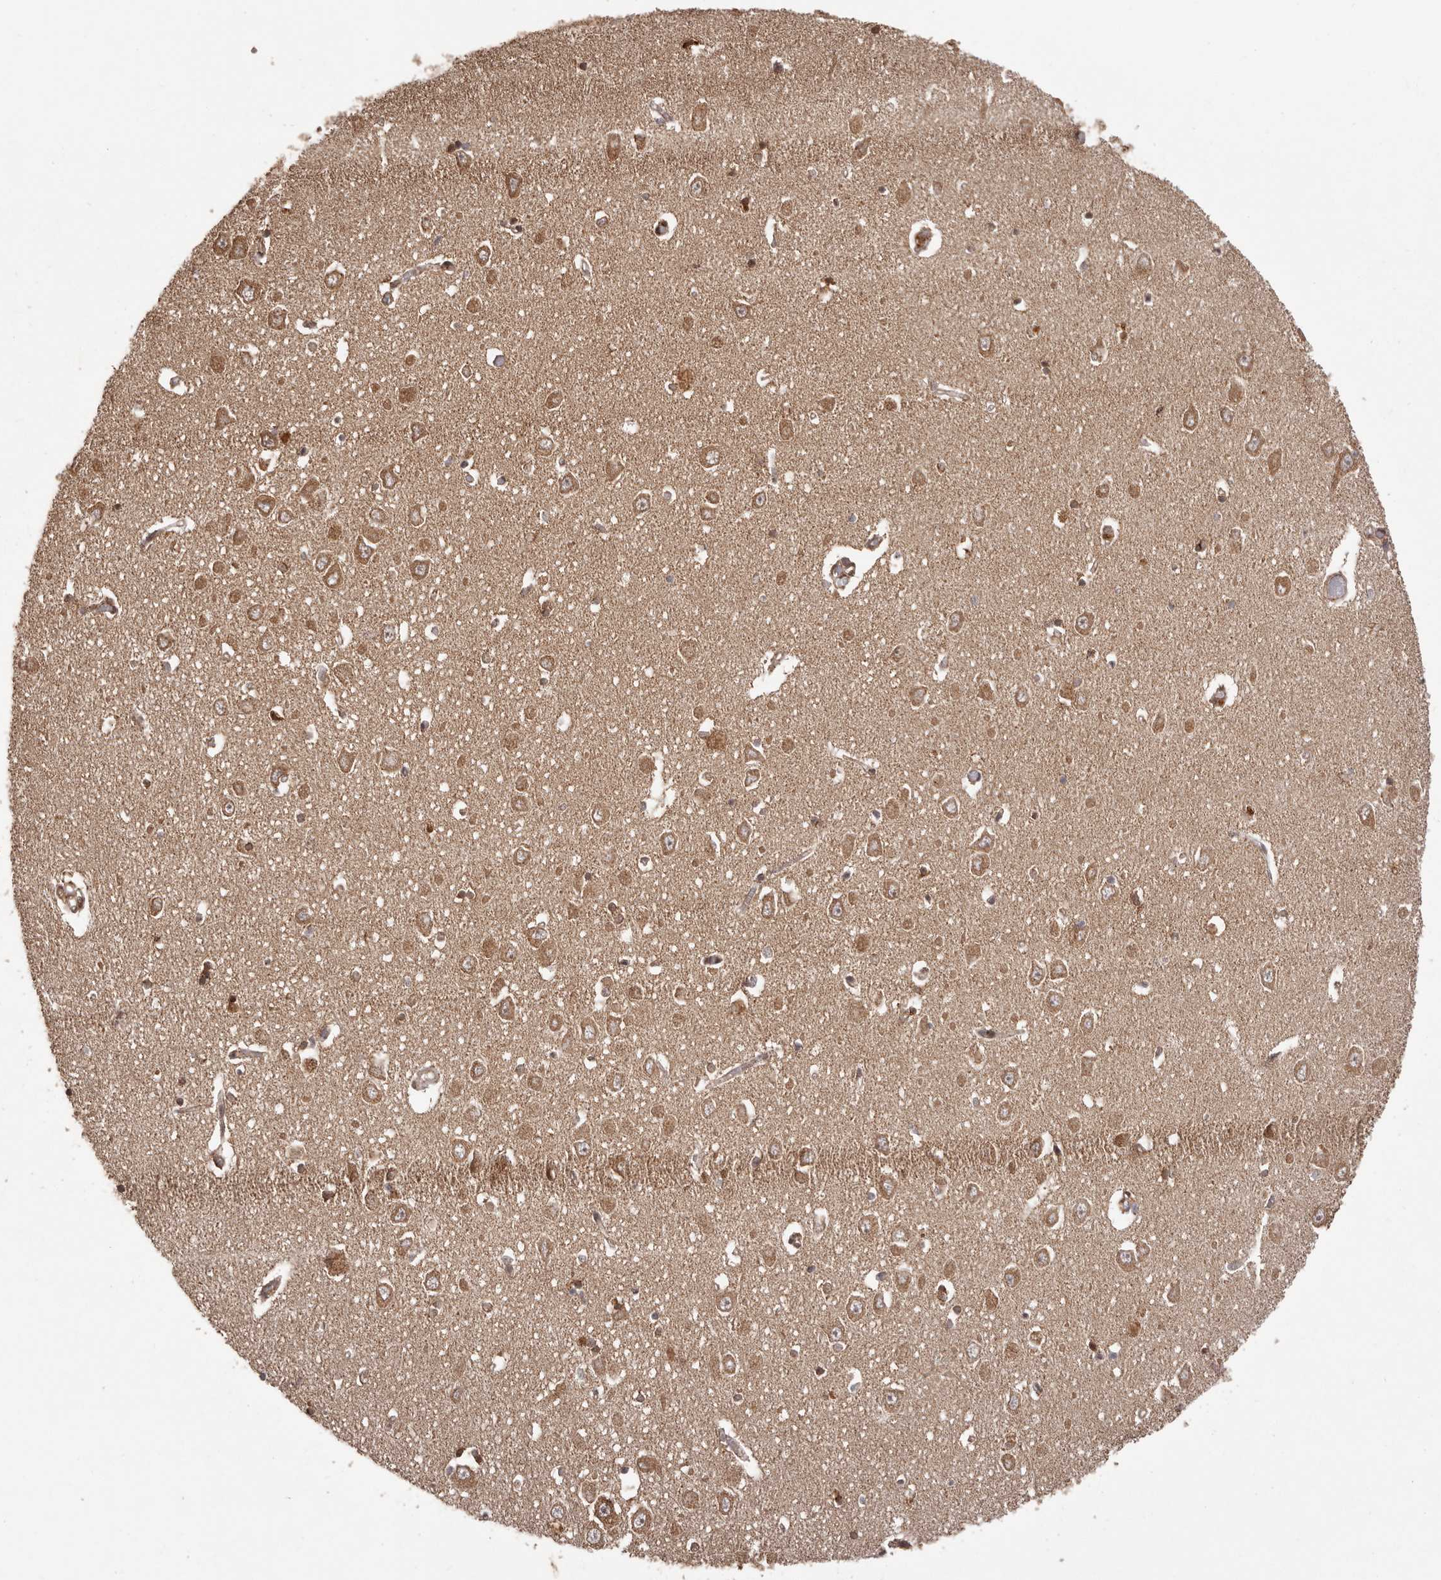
{"staining": {"intensity": "moderate", "quantity": ">75%", "location": "cytoplasmic/membranous"}, "tissue": "hippocampus", "cell_type": "Glial cells", "image_type": "normal", "snomed": [{"axis": "morphology", "description": "Normal tissue, NOS"}, {"axis": "topography", "description": "Hippocampus"}], "caption": "Moderate cytoplasmic/membranous positivity for a protein is appreciated in about >75% of glial cells of normal hippocampus using IHC.", "gene": "CHRM2", "patient": {"sex": "male", "age": 70}}